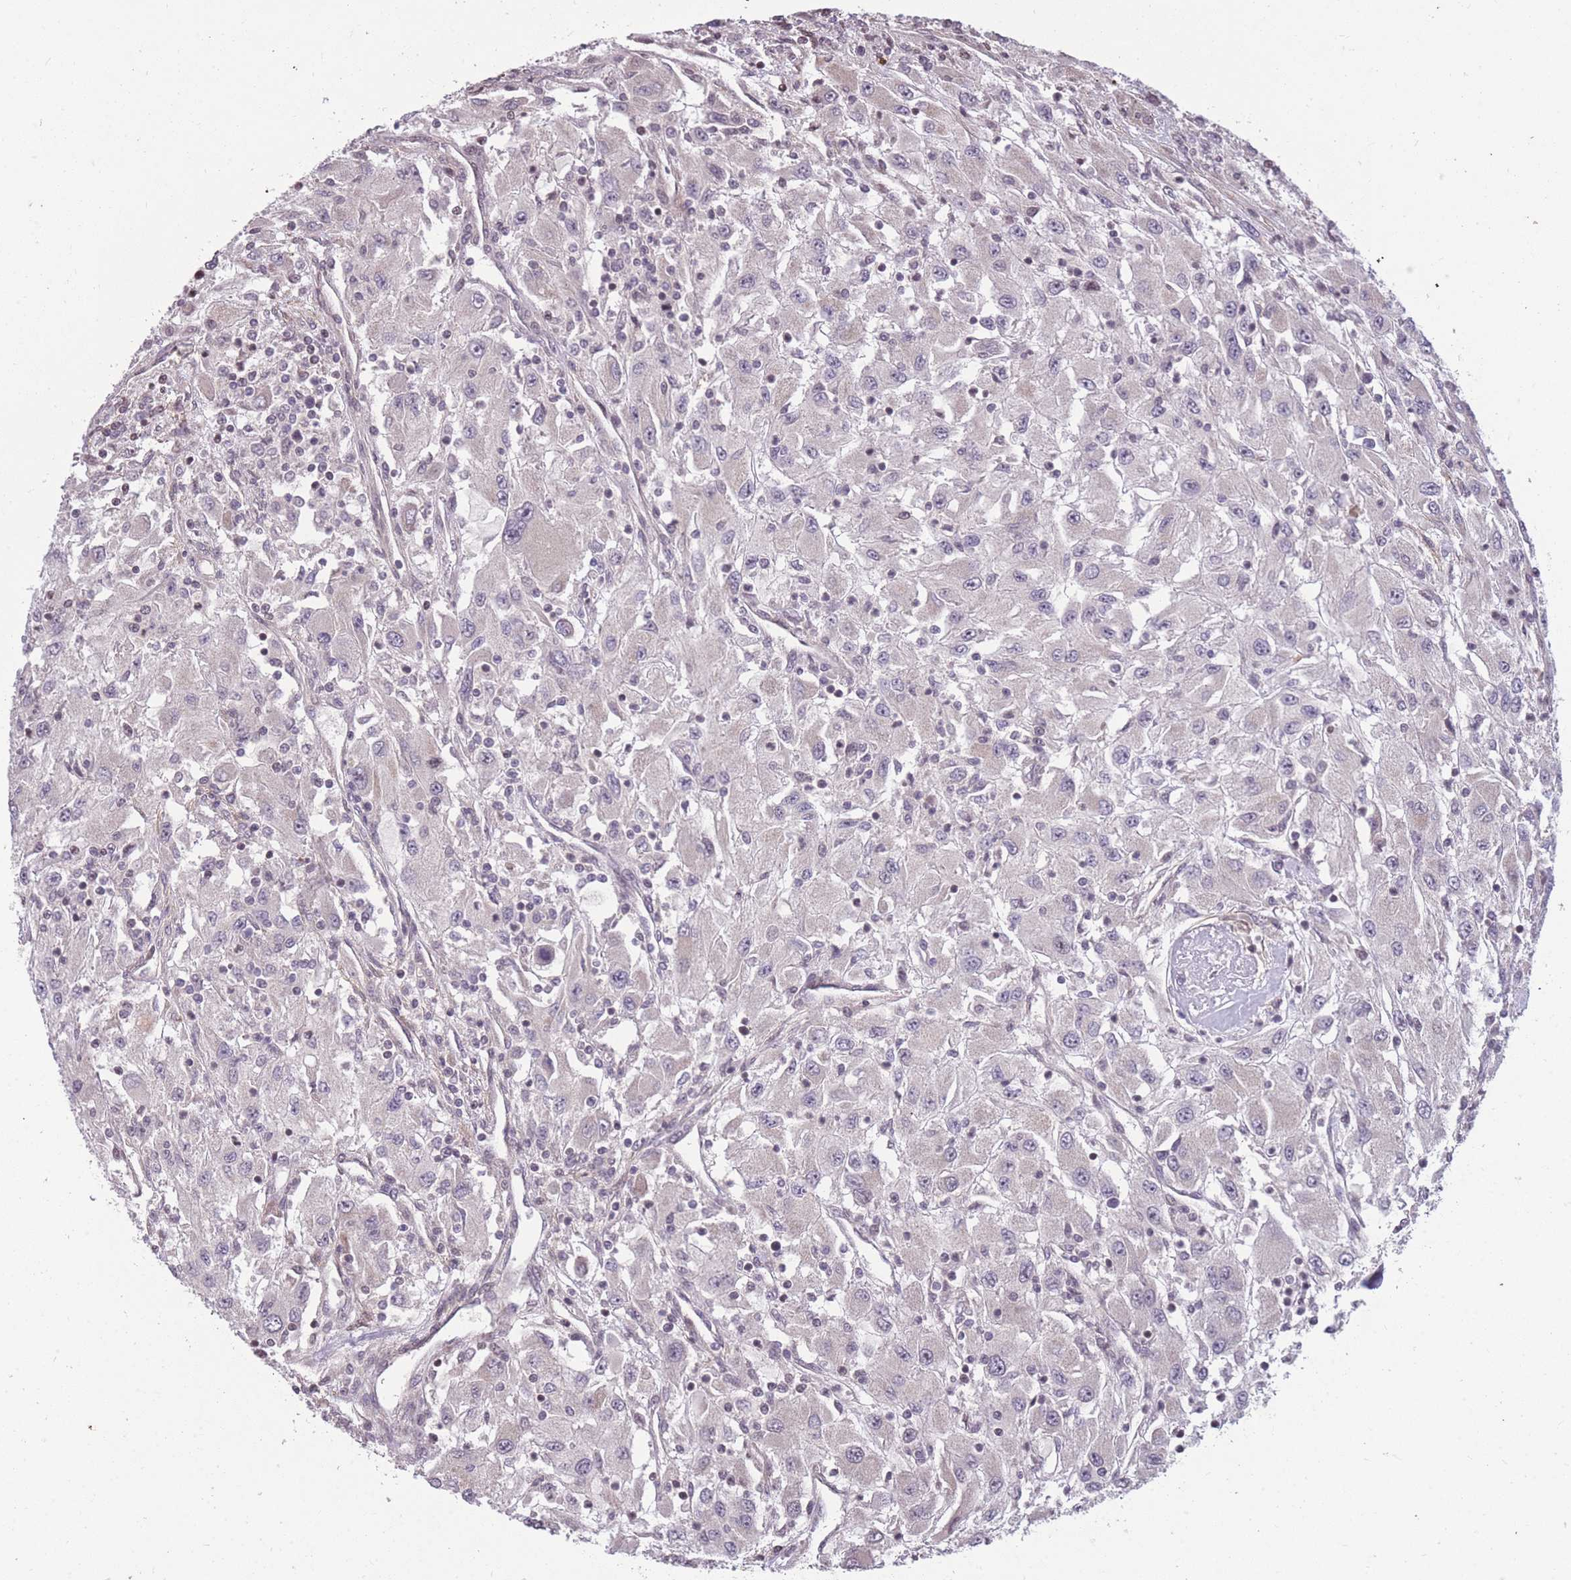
{"staining": {"intensity": "negative", "quantity": "none", "location": "none"}, "tissue": "renal cancer", "cell_type": "Tumor cells", "image_type": "cancer", "snomed": [{"axis": "morphology", "description": "Adenocarcinoma, NOS"}, {"axis": "topography", "description": "Kidney"}], "caption": "Immunohistochemistry (IHC) of human renal adenocarcinoma exhibits no positivity in tumor cells. The staining was performed using DAB (3,3'-diaminobenzidine) to visualize the protein expression in brown, while the nuclei were stained in blue with hematoxylin (Magnification: 20x).", "gene": "GGT5", "patient": {"sex": "female", "age": 67}}